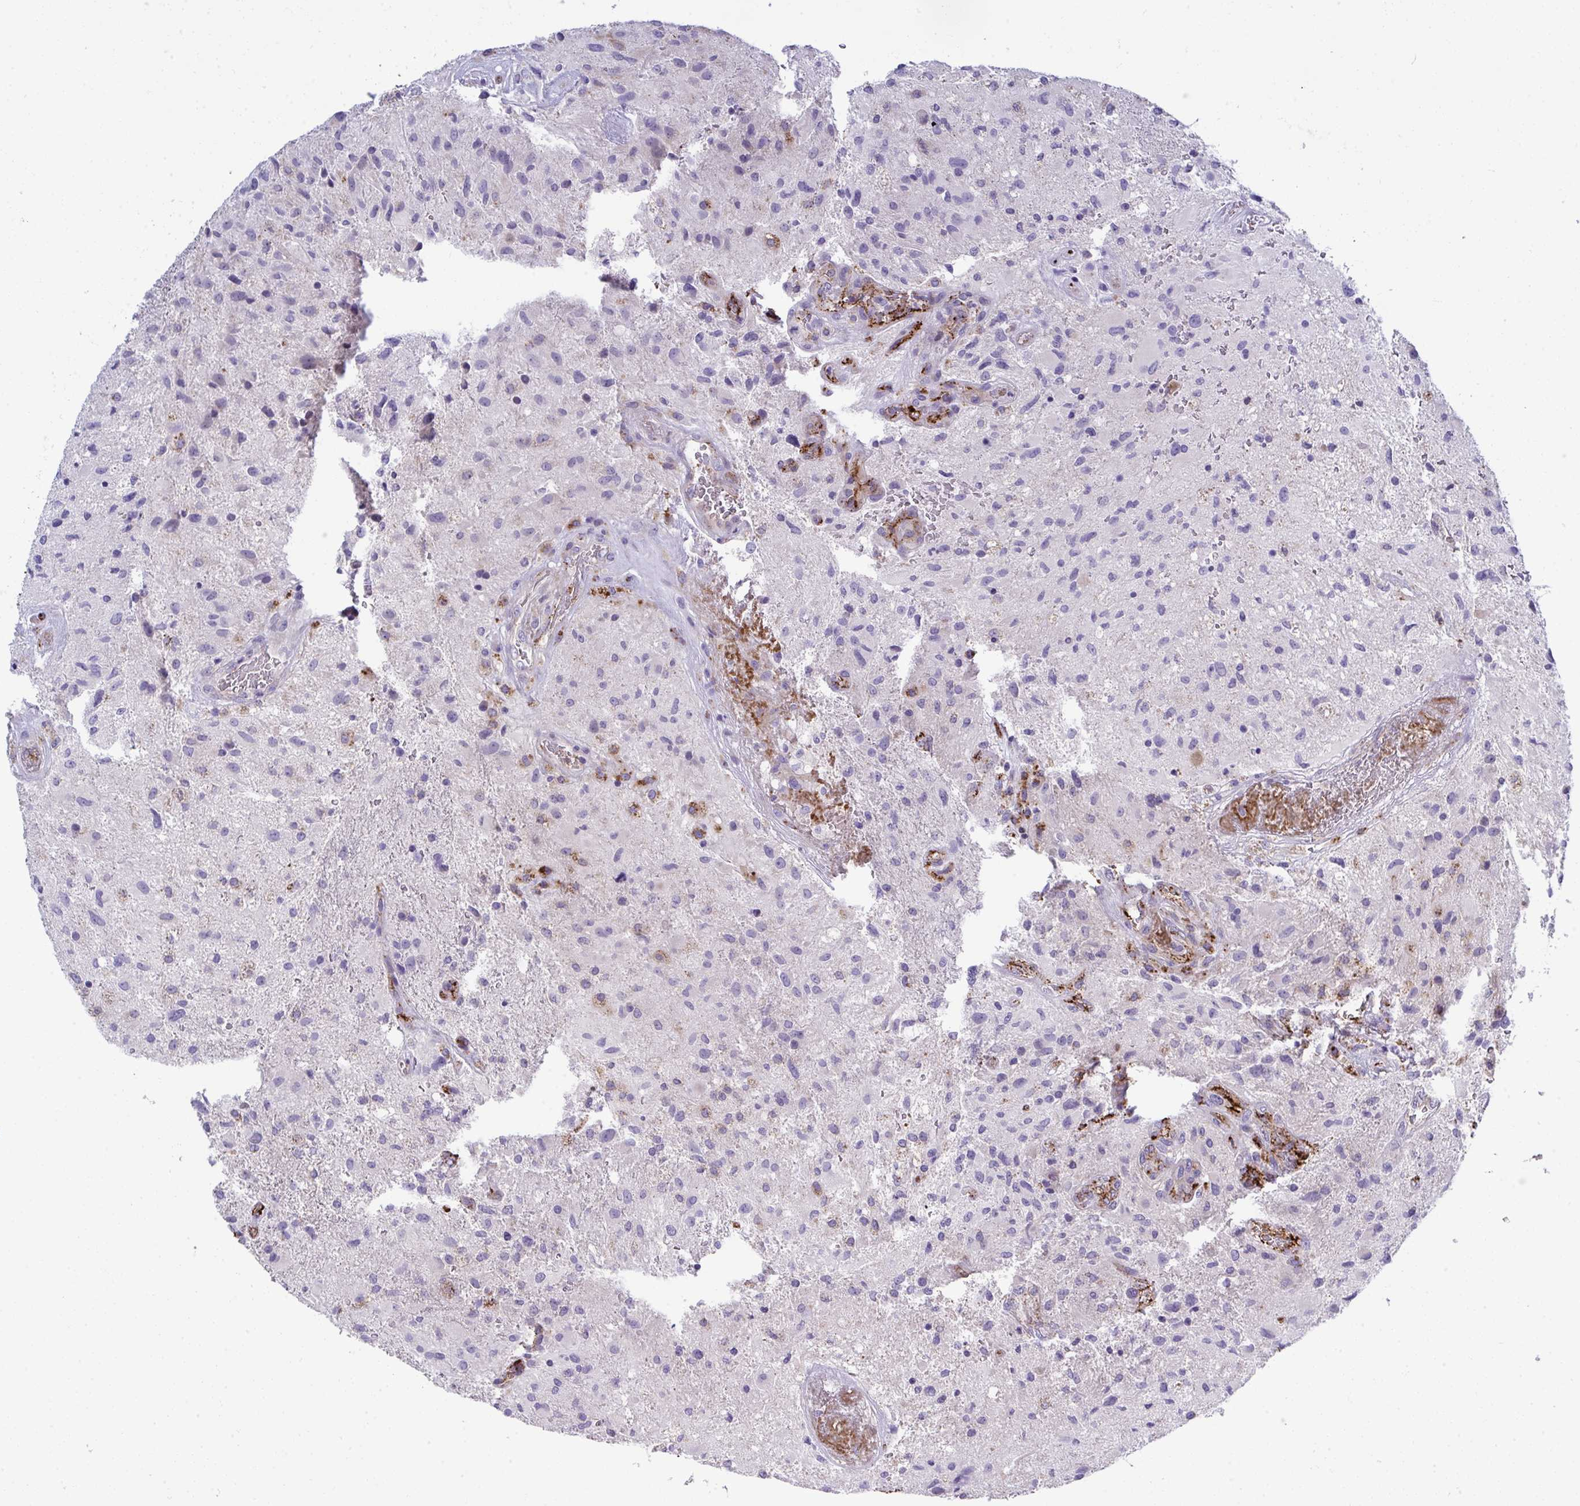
{"staining": {"intensity": "negative", "quantity": "none", "location": "none"}, "tissue": "glioma", "cell_type": "Tumor cells", "image_type": "cancer", "snomed": [{"axis": "morphology", "description": "Glioma, malignant, High grade"}, {"axis": "topography", "description": "Brain"}], "caption": "Immunohistochemistry image of high-grade glioma (malignant) stained for a protein (brown), which displays no staining in tumor cells.", "gene": "TOR1AIP2", "patient": {"sex": "male", "age": 53}}